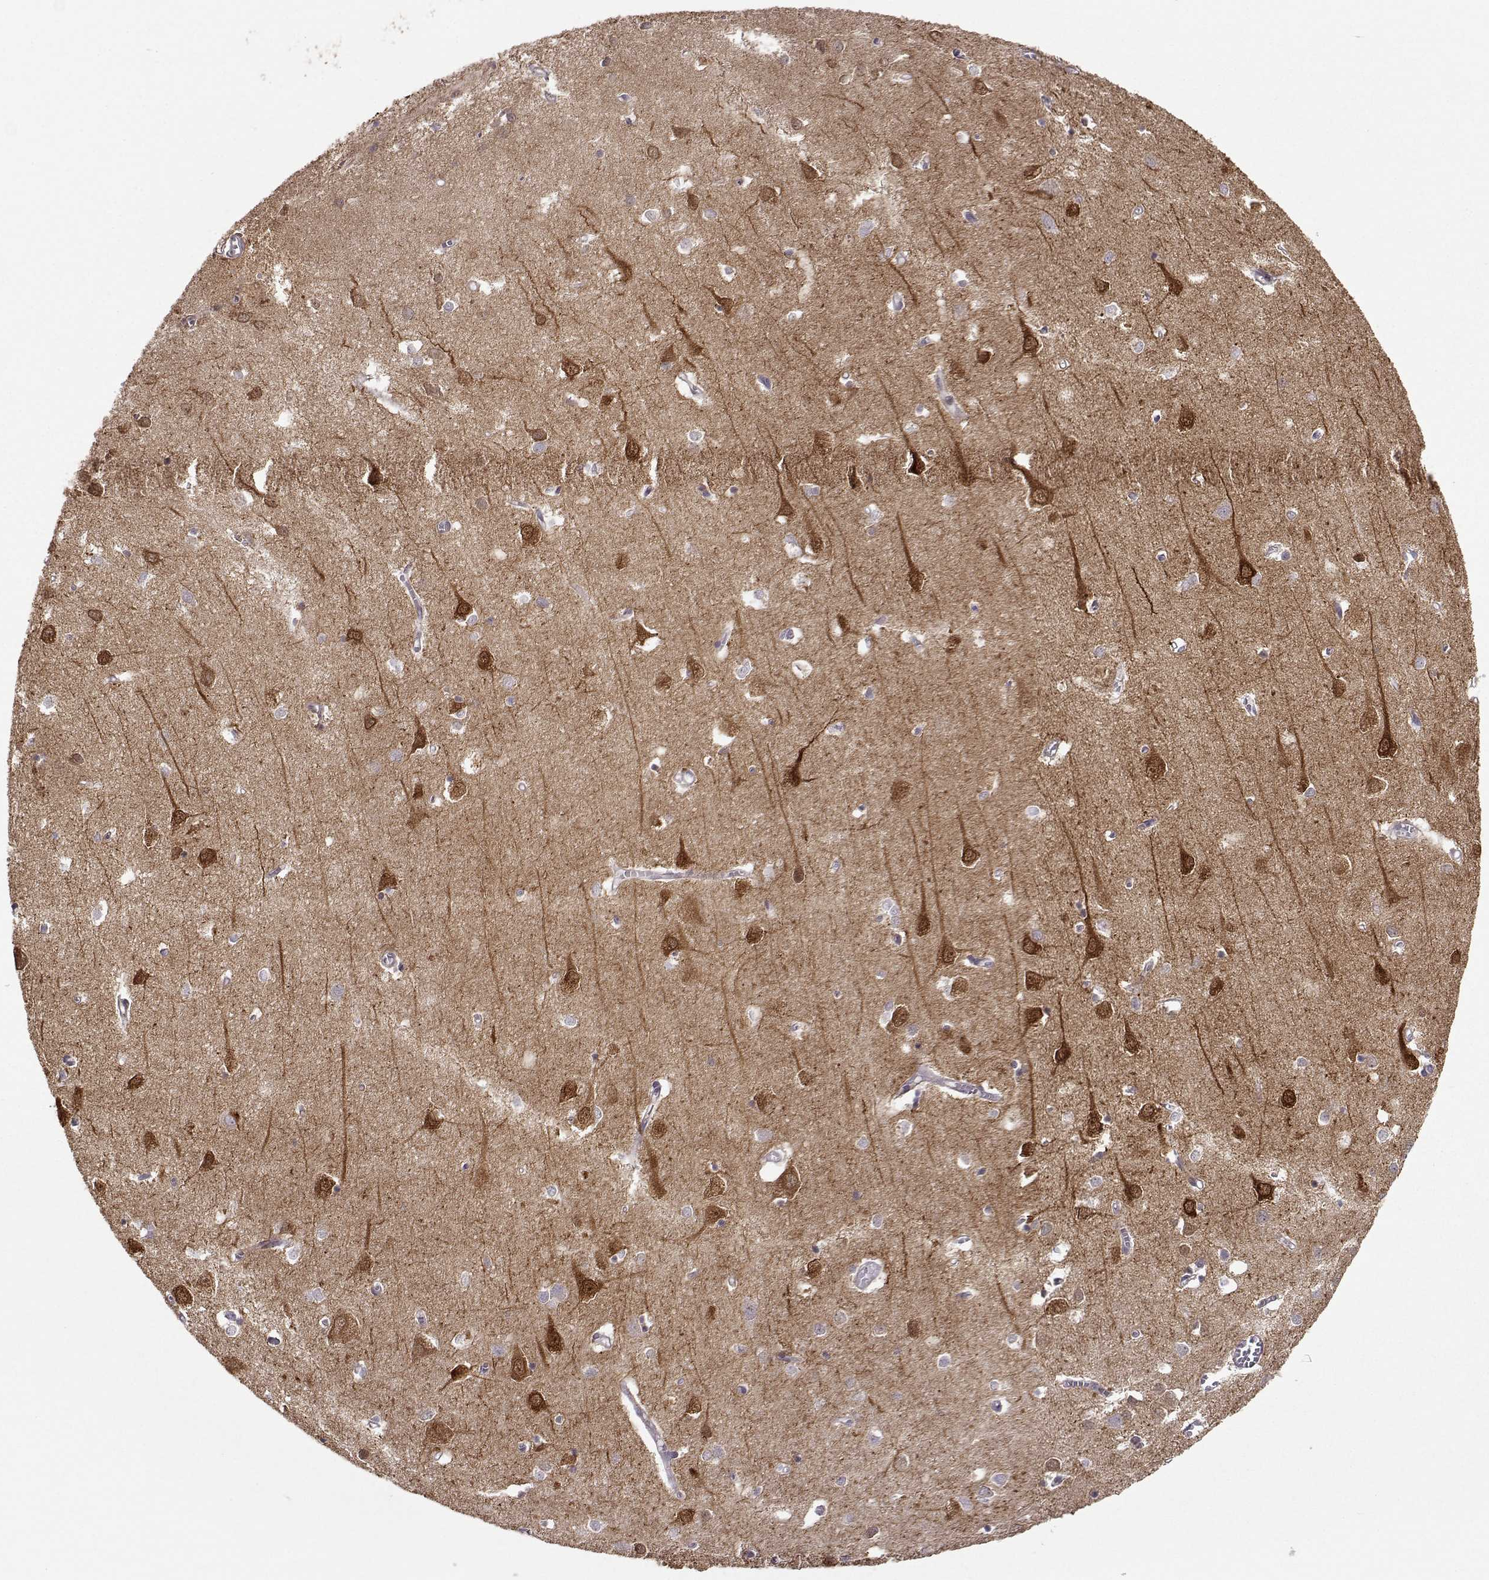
{"staining": {"intensity": "negative", "quantity": "none", "location": "none"}, "tissue": "cerebral cortex", "cell_type": "Endothelial cells", "image_type": "normal", "snomed": [{"axis": "morphology", "description": "Normal tissue, NOS"}, {"axis": "topography", "description": "Cerebral cortex"}], "caption": "DAB (3,3'-diaminobenzidine) immunohistochemical staining of normal human cerebral cortex reveals no significant expression in endothelial cells.", "gene": "NECAB3", "patient": {"sex": "male", "age": 70}}